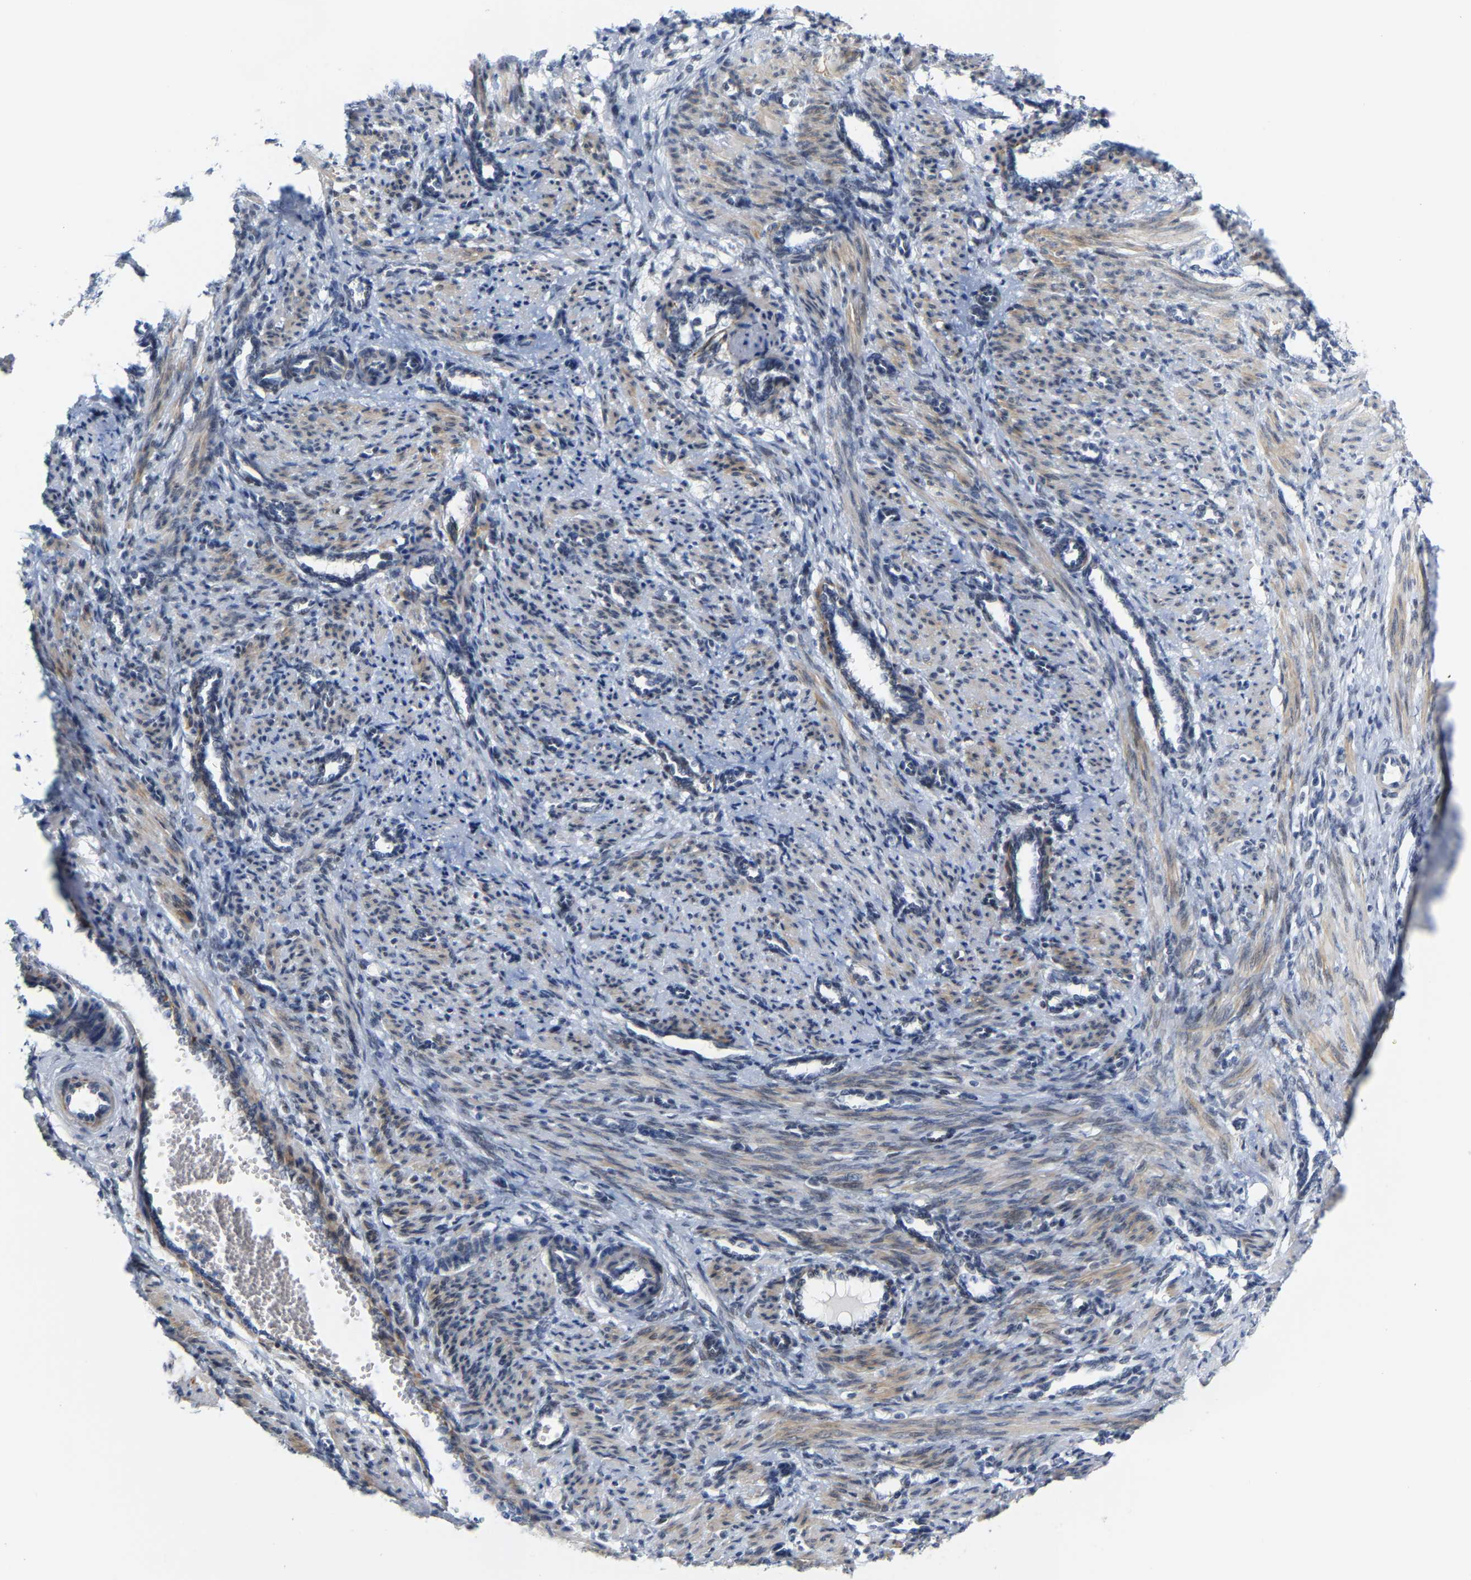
{"staining": {"intensity": "moderate", "quantity": "25%-75%", "location": "cytoplasmic/membranous"}, "tissue": "smooth muscle", "cell_type": "Smooth muscle cells", "image_type": "normal", "snomed": [{"axis": "morphology", "description": "Normal tissue, NOS"}, {"axis": "topography", "description": "Endometrium"}], "caption": "Protein staining of normal smooth muscle demonstrates moderate cytoplasmic/membranous positivity in about 25%-75% of smooth muscle cells.", "gene": "FAM180A", "patient": {"sex": "female", "age": 33}}